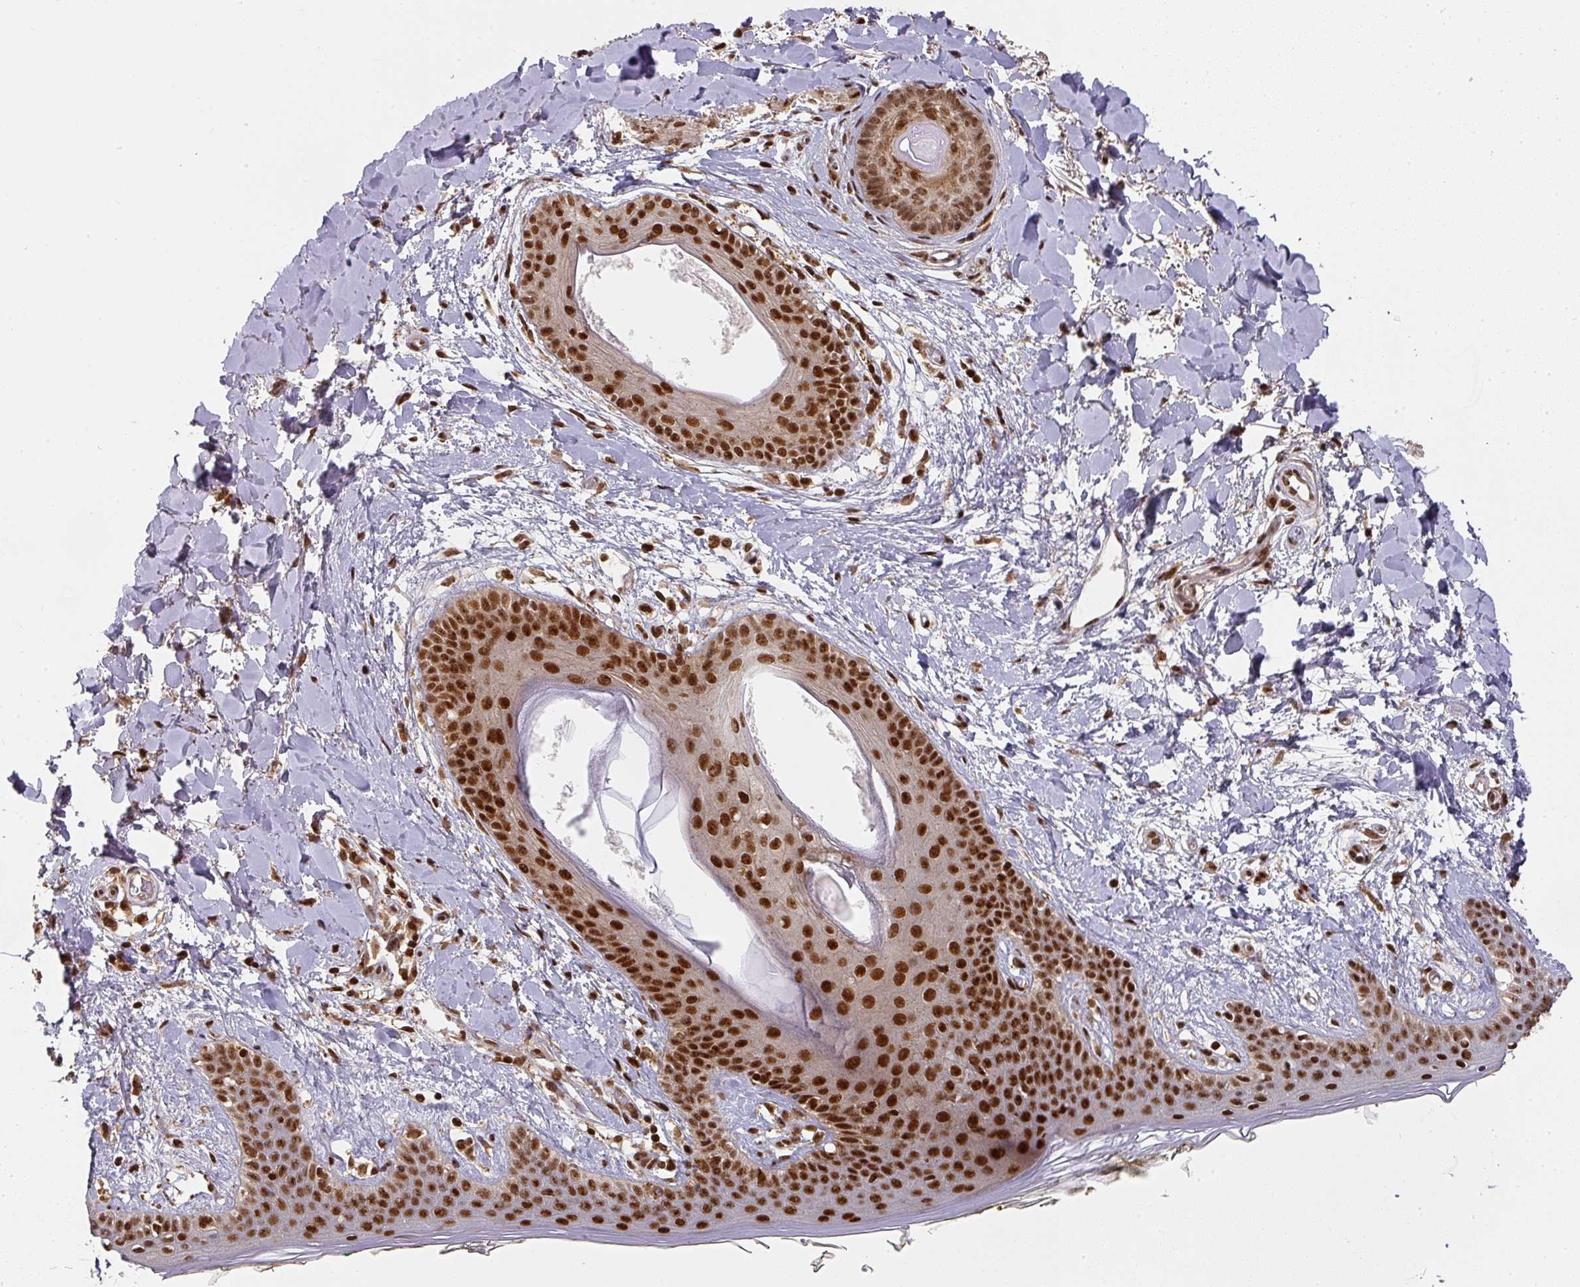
{"staining": {"intensity": "strong", "quantity": ">75%", "location": "nuclear"}, "tissue": "skin", "cell_type": "Fibroblasts", "image_type": "normal", "snomed": [{"axis": "morphology", "description": "Normal tissue, NOS"}, {"axis": "topography", "description": "Skin"}], "caption": "Fibroblasts exhibit strong nuclear positivity in about >75% of cells in normal skin. Nuclei are stained in blue.", "gene": "DIDO1", "patient": {"sex": "female", "age": 34}}